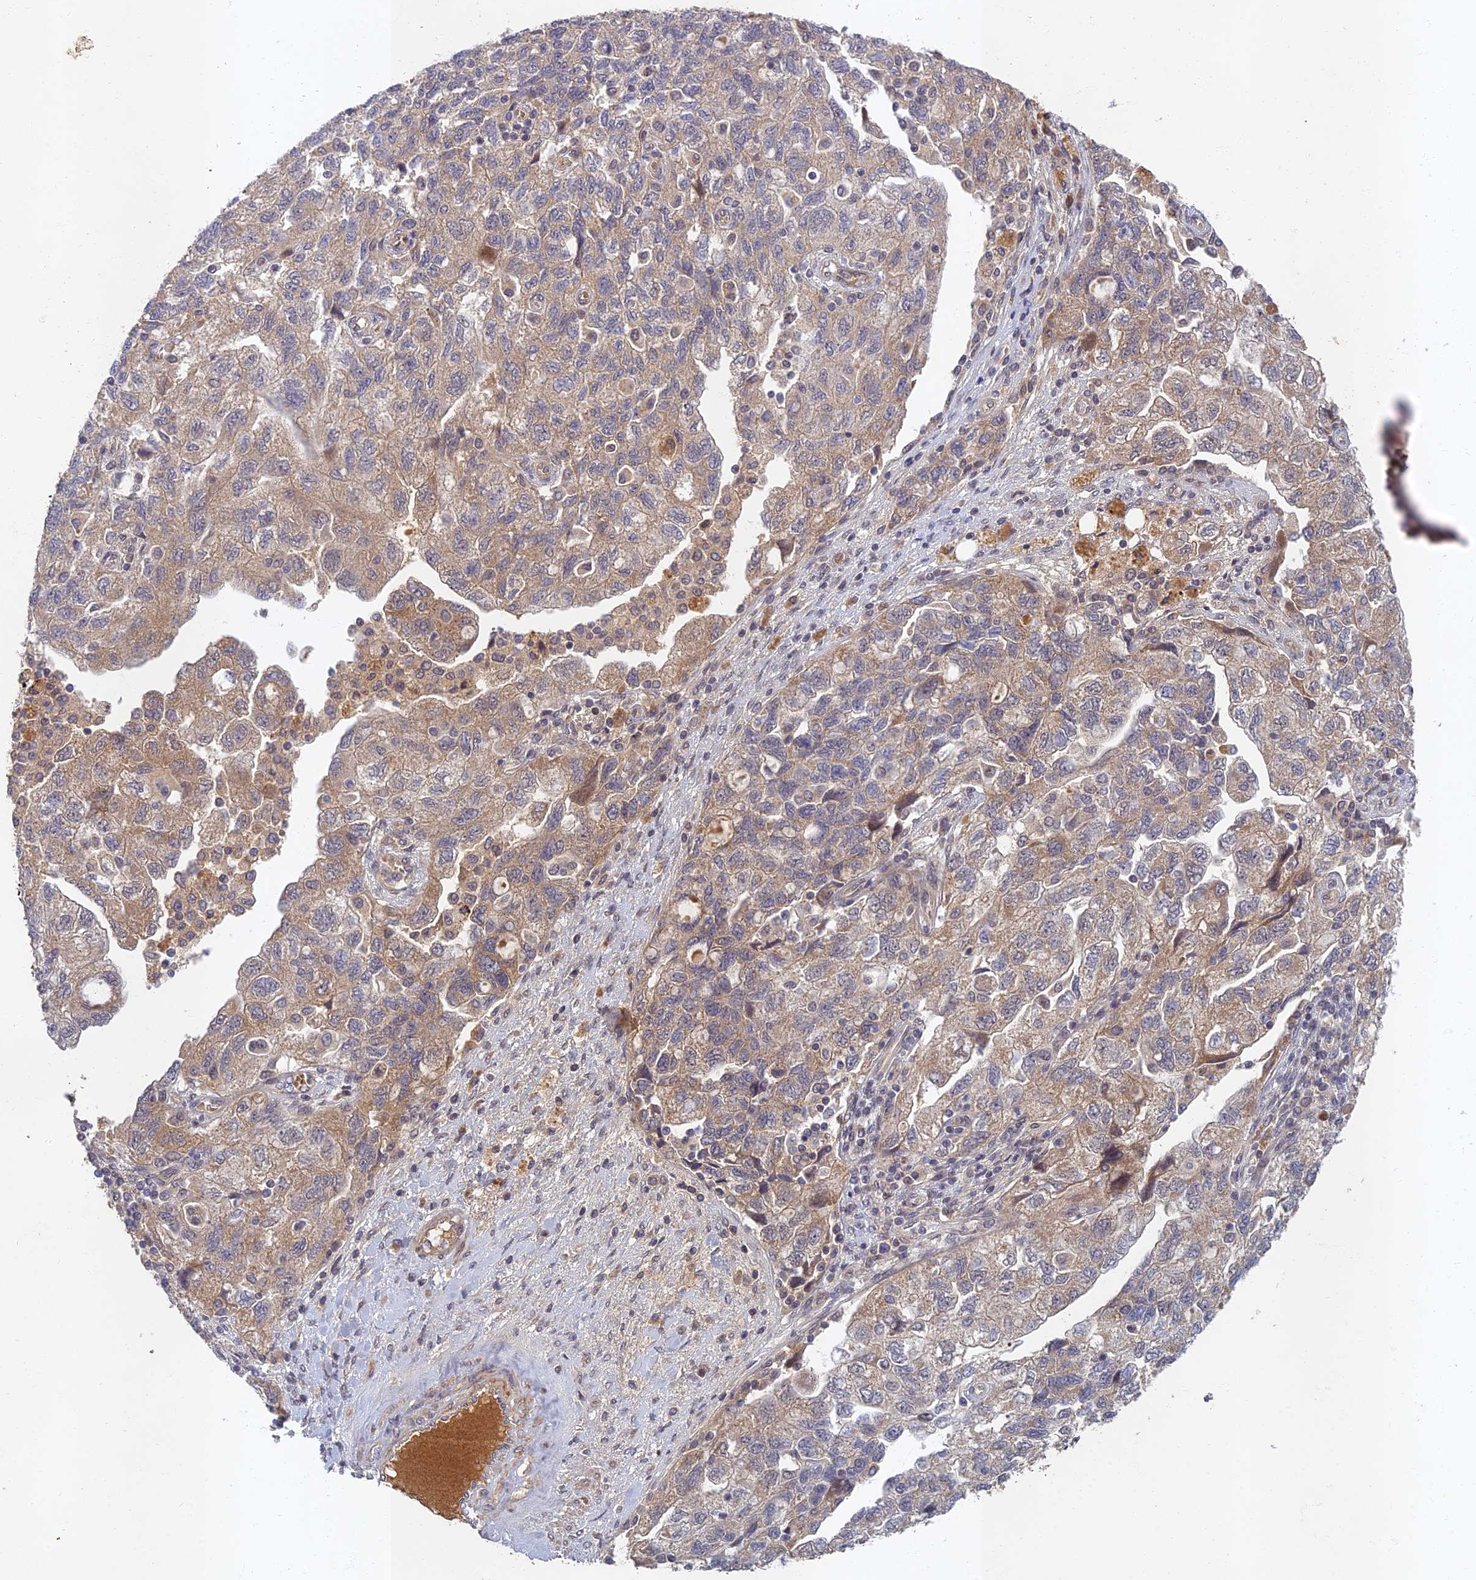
{"staining": {"intensity": "weak", "quantity": ">75%", "location": "cytoplasmic/membranous"}, "tissue": "ovarian cancer", "cell_type": "Tumor cells", "image_type": "cancer", "snomed": [{"axis": "morphology", "description": "Carcinoma, NOS"}, {"axis": "morphology", "description": "Cystadenocarcinoma, serous, NOS"}, {"axis": "topography", "description": "Ovary"}], "caption": "The image exhibits a brown stain indicating the presence of a protein in the cytoplasmic/membranous of tumor cells in ovarian carcinoma.", "gene": "EARS2", "patient": {"sex": "female", "age": 69}}